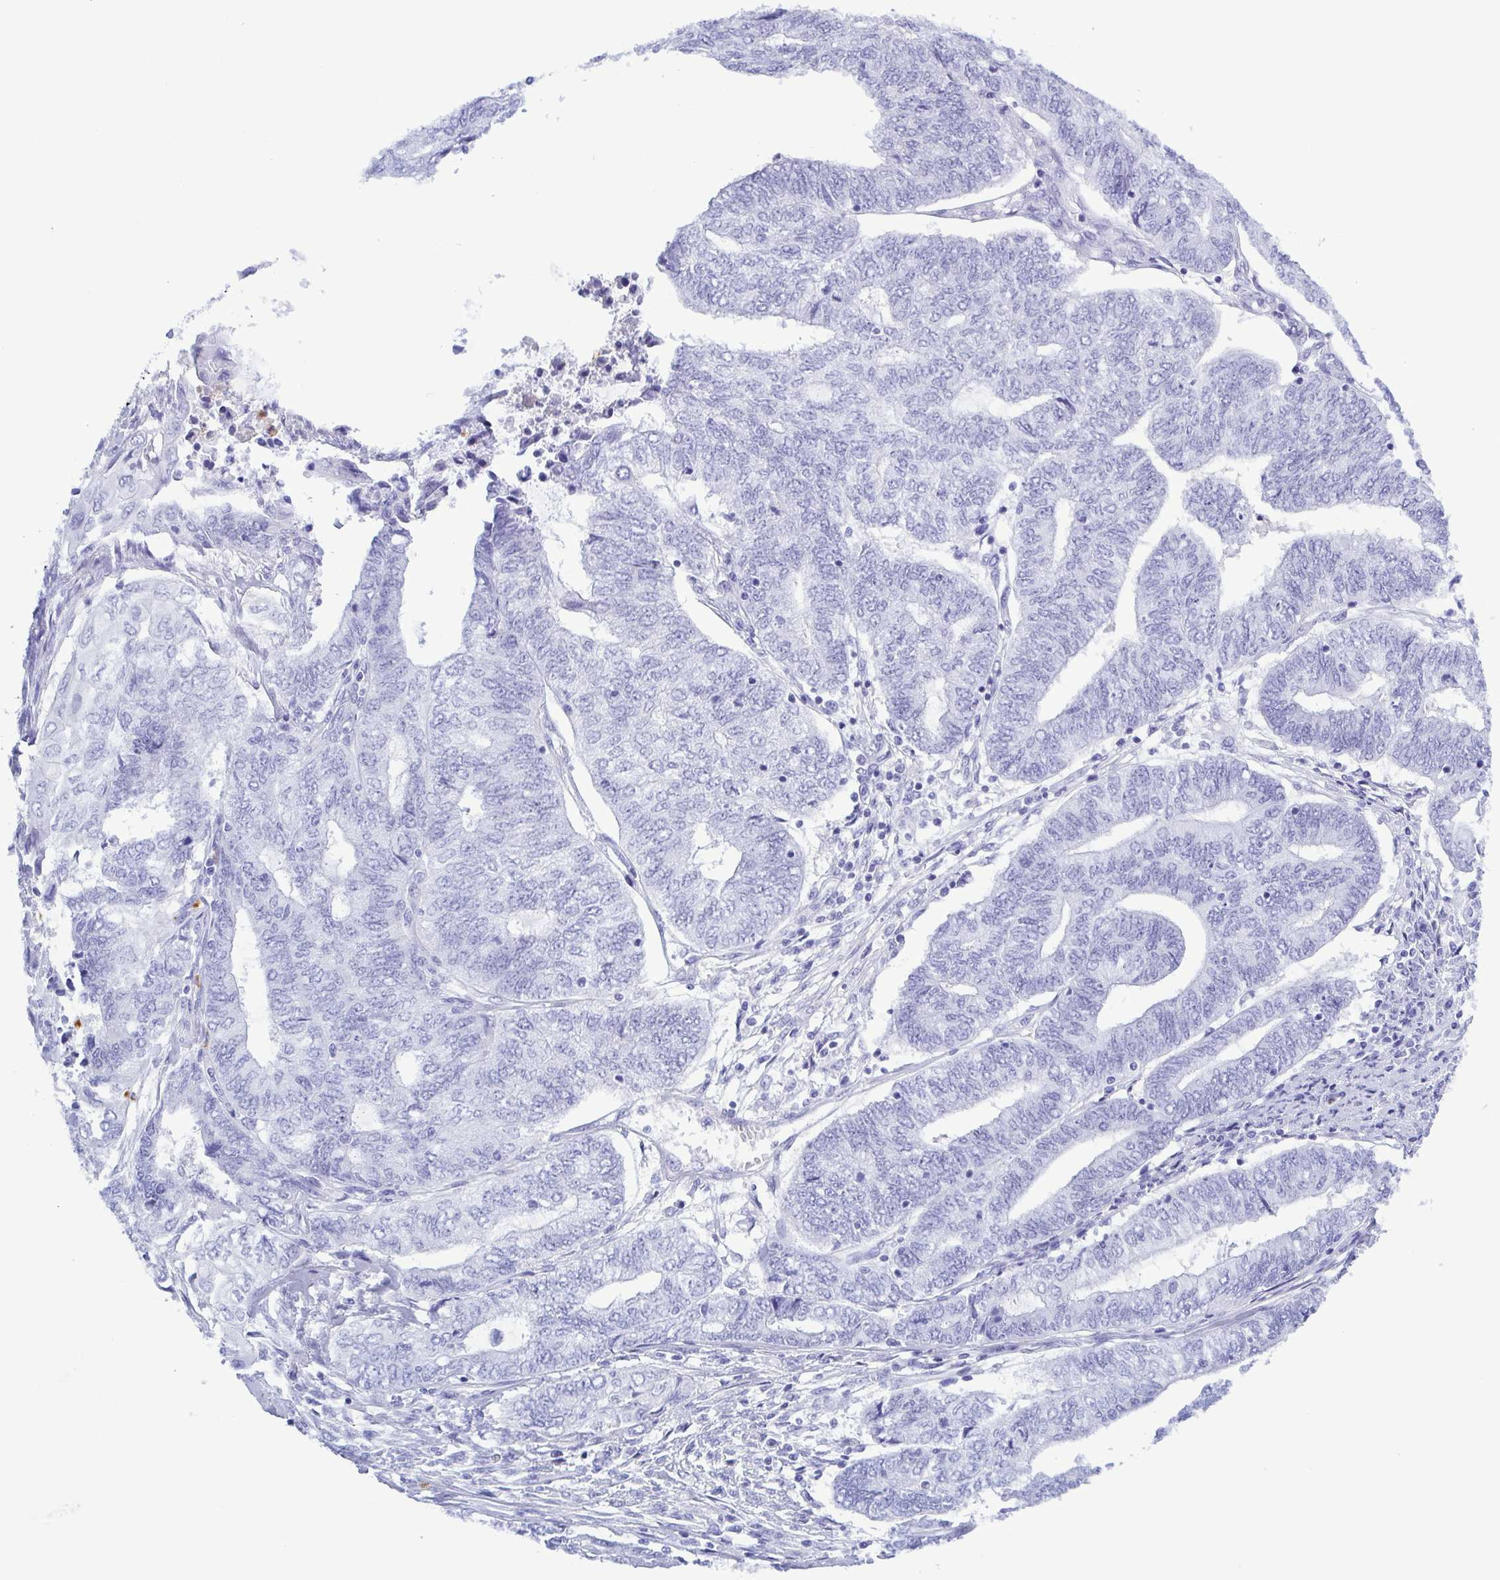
{"staining": {"intensity": "negative", "quantity": "none", "location": "none"}, "tissue": "endometrial cancer", "cell_type": "Tumor cells", "image_type": "cancer", "snomed": [{"axis": "morphology", "description": "Adenocarcinoma, NOS"}, {"axis": "topography", "description": "Uterus"}, {"axis": "topography", "description": "Endometrium"}], "caption": "Adenocarcinoma (endometrial) was stained to show a protein in brown. There is no significant expression in tumor cells.", "gene": "LTF", "patient": {"sex": "female", "age": 70}}